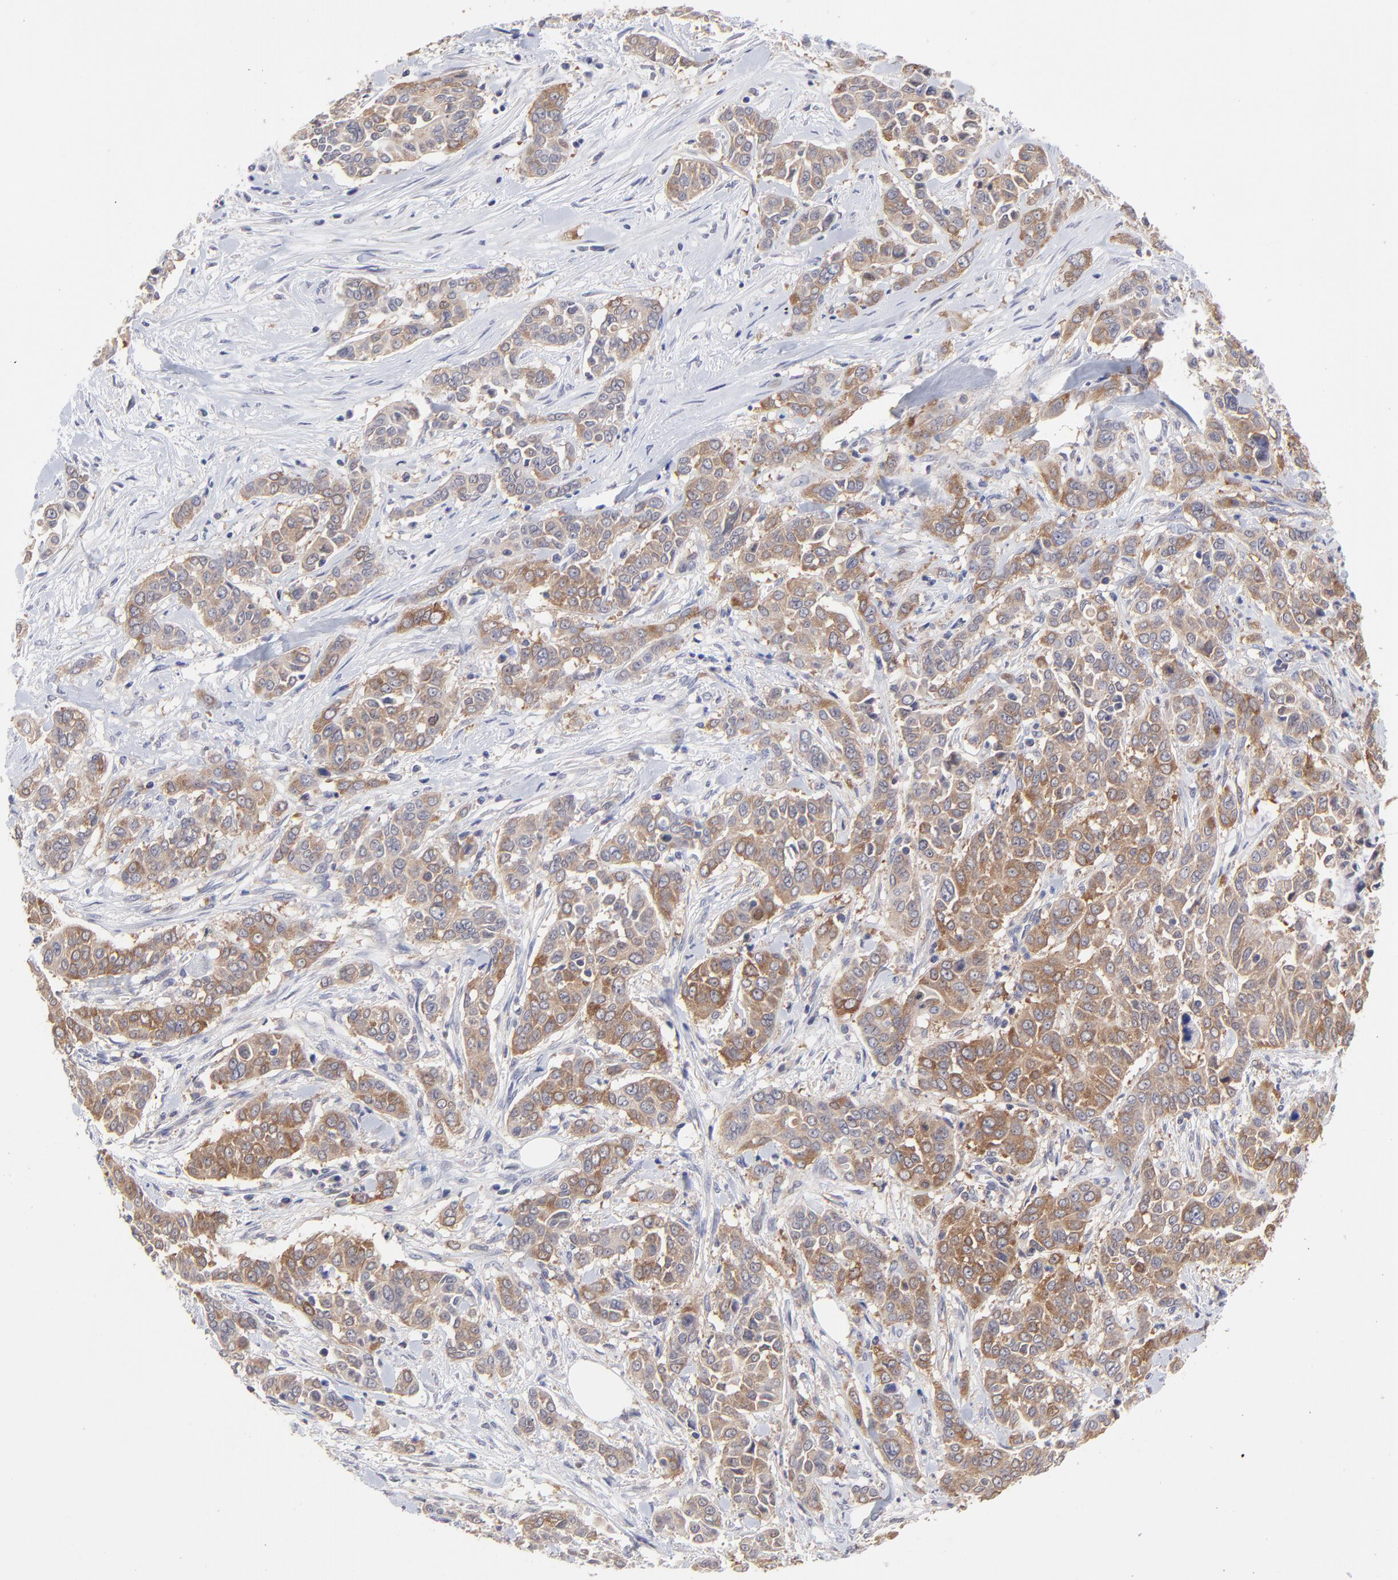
{"staining": {"intensity": "moderate", "quantity": ">75%", "location": "cytoplasmic/membranous"}, "tissue": "pancreatic cancer", "cell_type": "Tumor cells", "image_type": "cancer", "snomed": [{"axis": "morphology", "description": "Adenocarcinoma, NOS"}, {"axis": "topography", "description": "Pancreas"}], "caption": "Immunohistochemical staining of human pancreatic cancer (adenocarcinoma) demonstrates medium levels of moderate cytoplasmic/membranous staining in approximately >75% of tumor cells. Using DAB (3,3'-diaminobenzidine) (brown) and hematoxylin (blue) stains, captured at high magnification using brightfield microscopy.", "gene": "GART", "patient": {"sex": "female", "age": 52}}